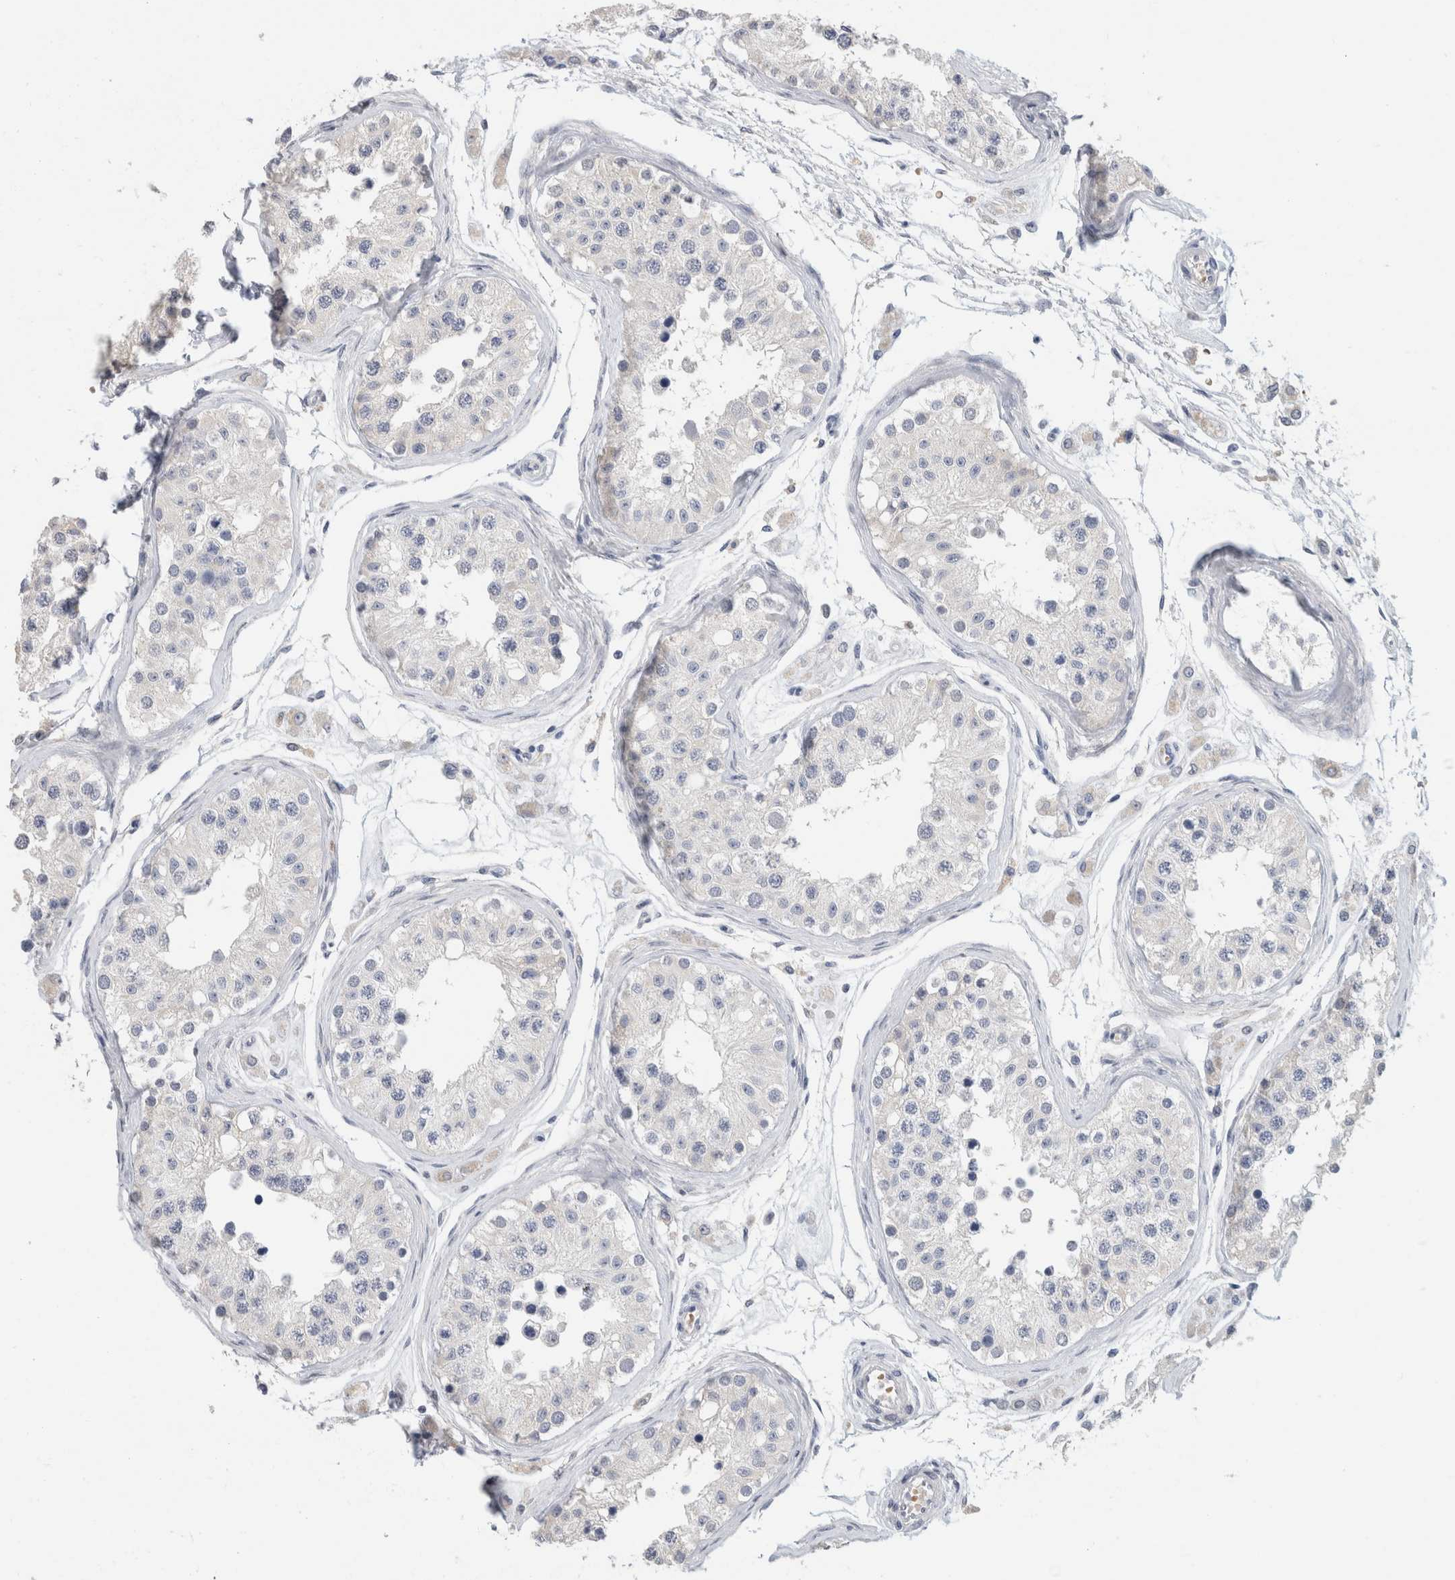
{"staining": {"intensity": "negative", "quantity": "none", "location": "none"}, "tissue": "testis", "cell_type": "Cells in seminiferous ducts", "image_type": "normal", "snomed": [{"axis": "morphology", "description": "Normal tissue, NOS"}, {"axis": "morphology", "description": "Adenocarcinoma, metastatic, NOS"}, {"axis": "topography", "description": "Testis"}], "caption": "Immunohistochemistry (IHC) image of benign testis stained for a protein (brown), which displays no positivity in cells in seminiferous ducts. (Brightfield microscopy of DAB IHC at high magnification).", "gene": "SCGB1A1", "patient": {"sex": "male", "age": 26}}